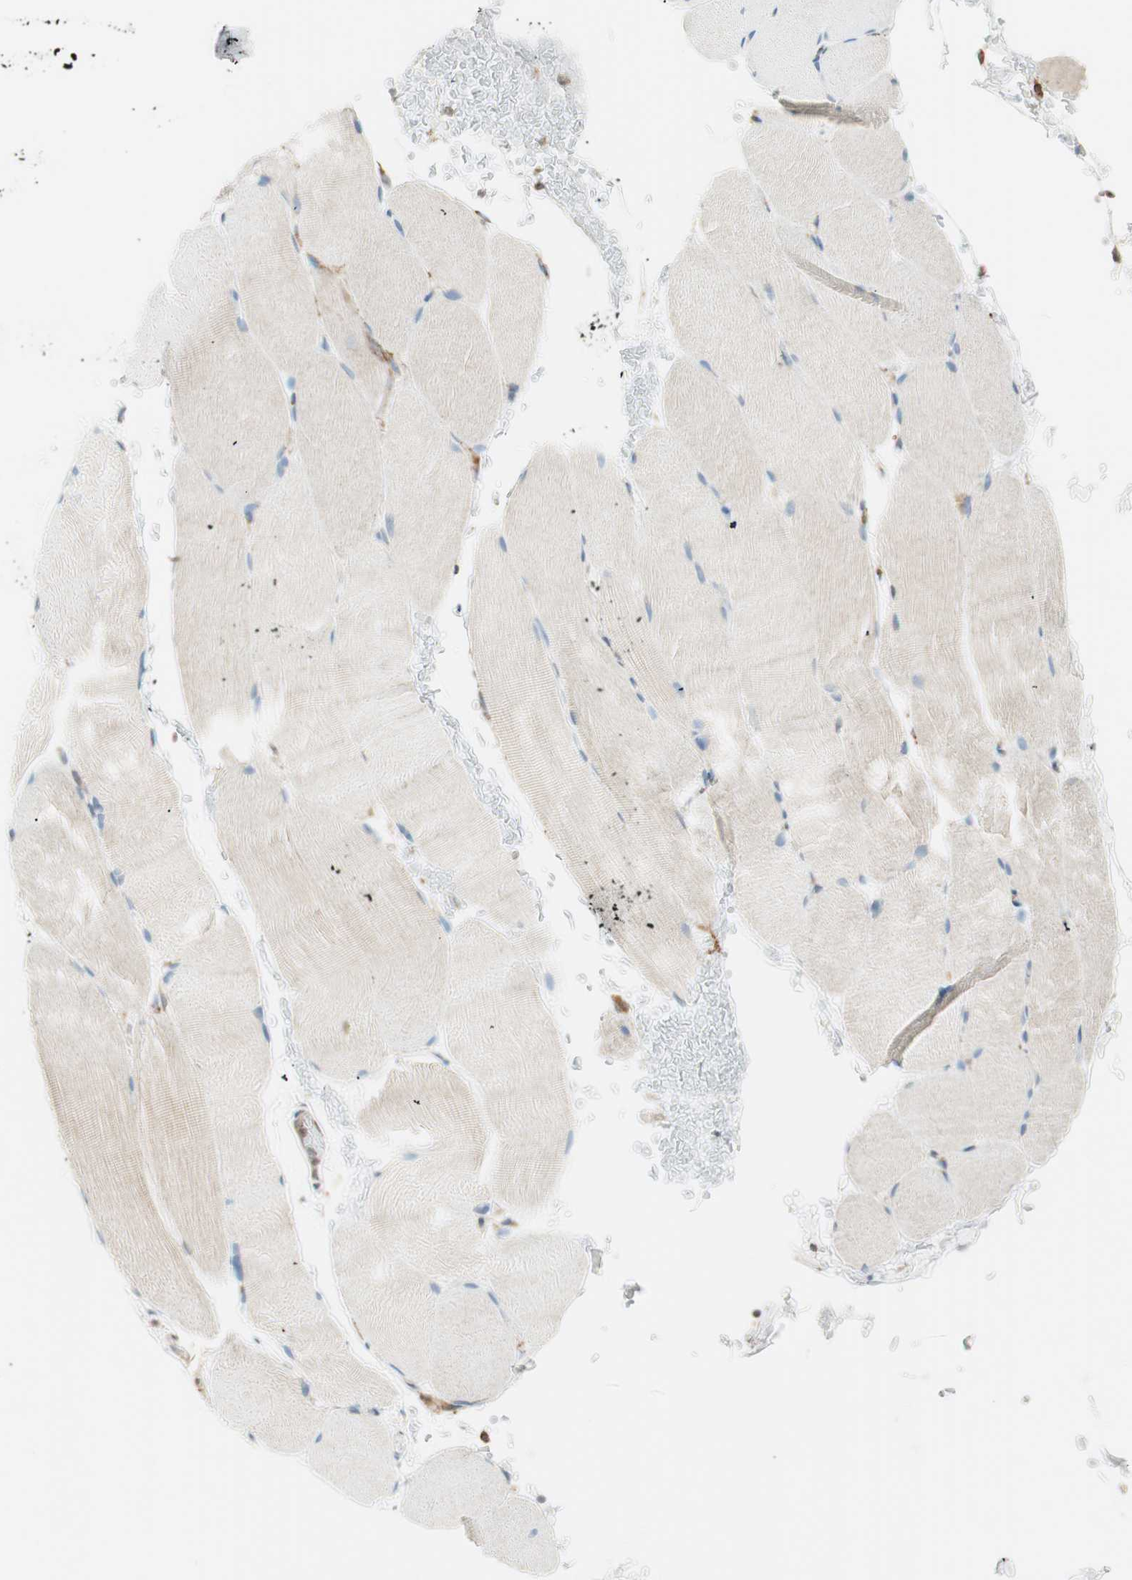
{"staining": {"intensity": "negative", "quantity": "none", "location": "none"}, "tissue": "skeletal muscle", "cell_type": "Myocytes", "image_type": "normal", "snomed": [{"axis": "morphology", "description": "Normal tissue, NOS"}, {"axis": "topography", "description": "Skeletal muscle"}, {"axis": "topography", "description": "Parathyroid gland"}], "caption": "The photomicrograph shows no significant staining in myocytes of skeletal muscle. (DAB (3,3'-diaminobenzidine) immunohistochemistry (IHC) visualized using brightfield microscopy, high magnification).", "gene": "PRKCSH", "patient": {"sex": "female", "age": 37}}